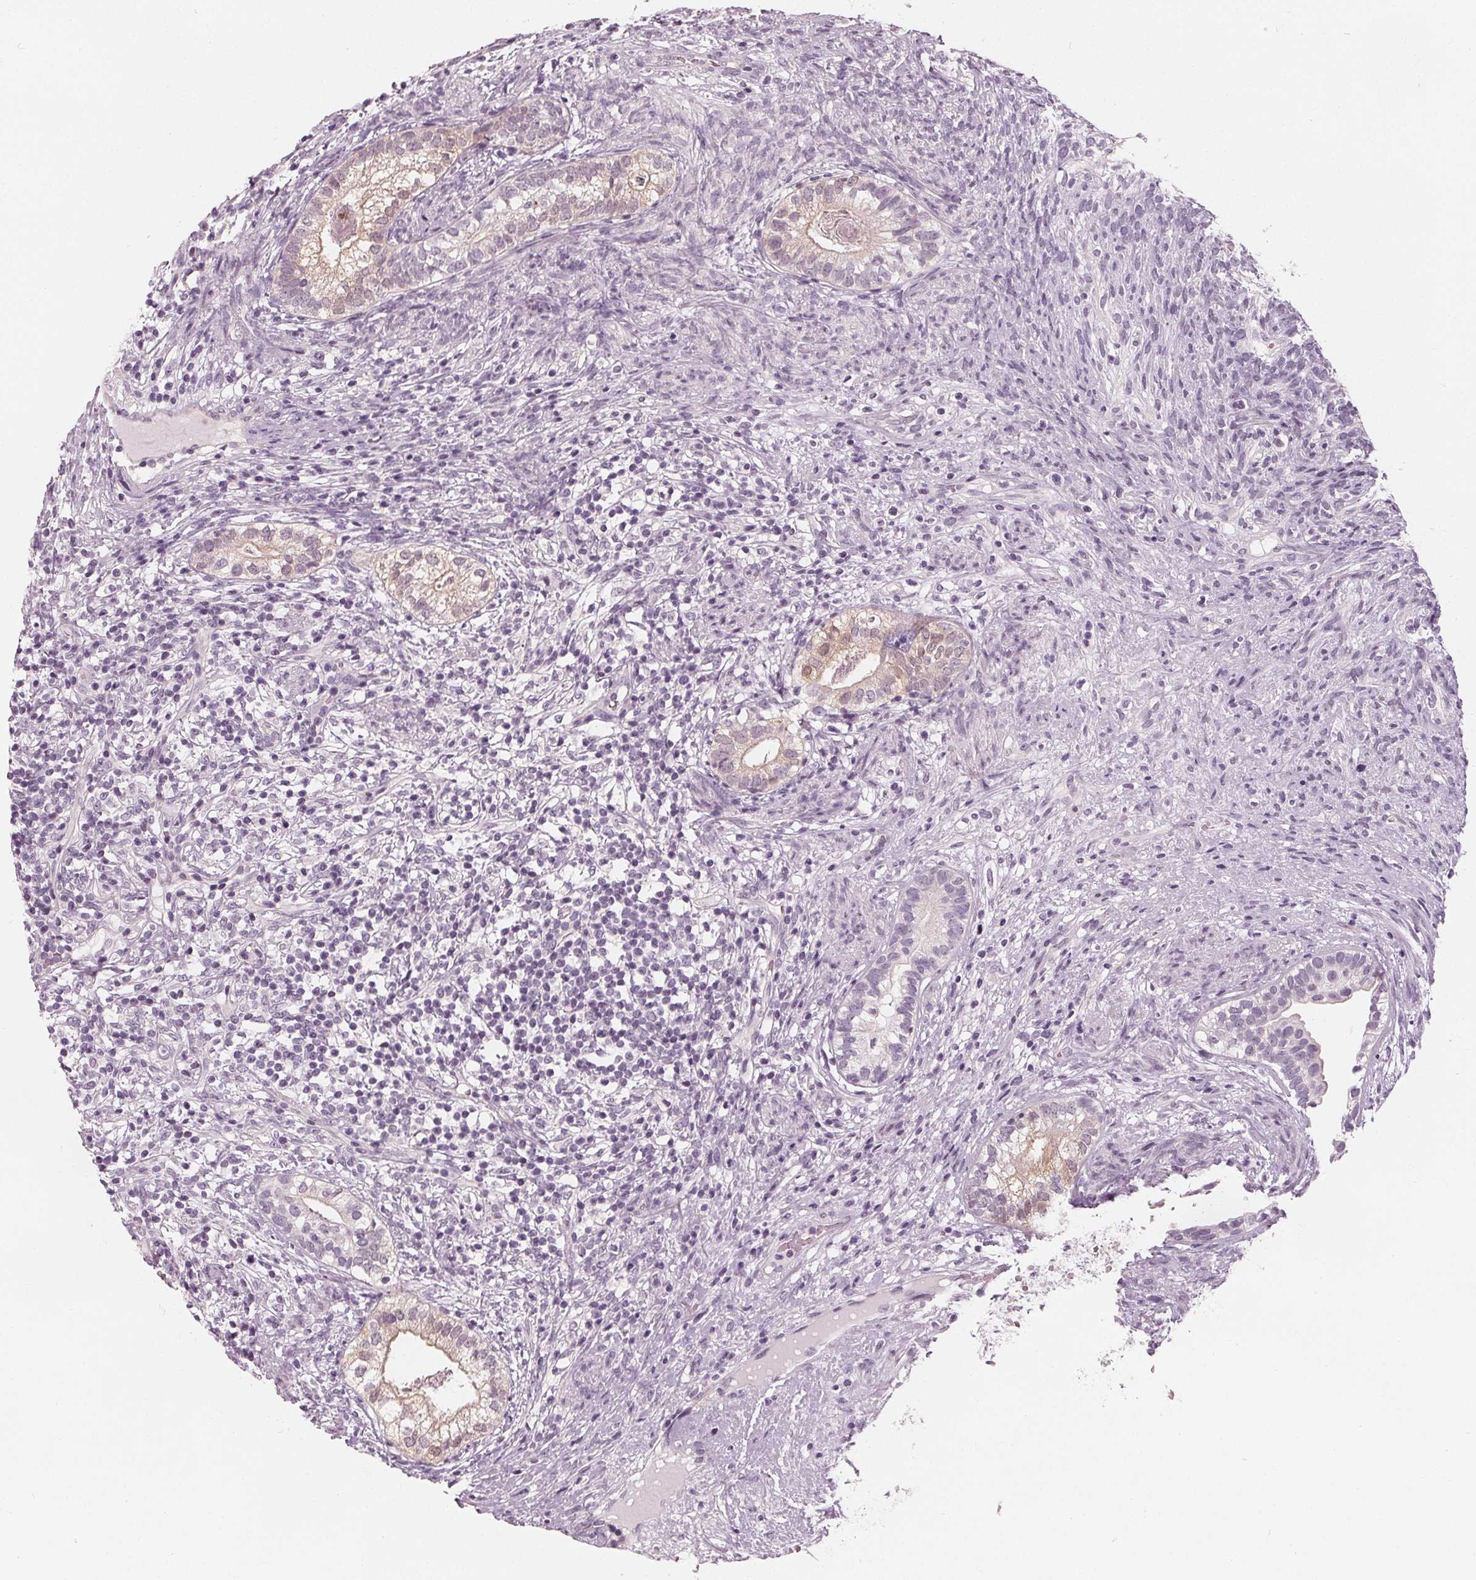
{"staining": {"intensity": "negative", "quantity": "none", "location": "none"}, "tissue": "testis cancer", "cell_type": "Tumor cells", "image_type": "cancer", "snomed": [{"axis": "morphology", "description": "Seminoma, NOS"}, {"axis": "morphology", "description": "Carcinoma, Embryonal, NOS"}, {"axis": "topography", "description": "Testis"}], "caption": "Immunohistochemistry (IHC) micrograph of human testis cancer (seminoma) stained for a protein (brown), which exhibits no expression in tumor cells.", "gene": "SAT2", "patient": {"sex": "male", "age": 41}}